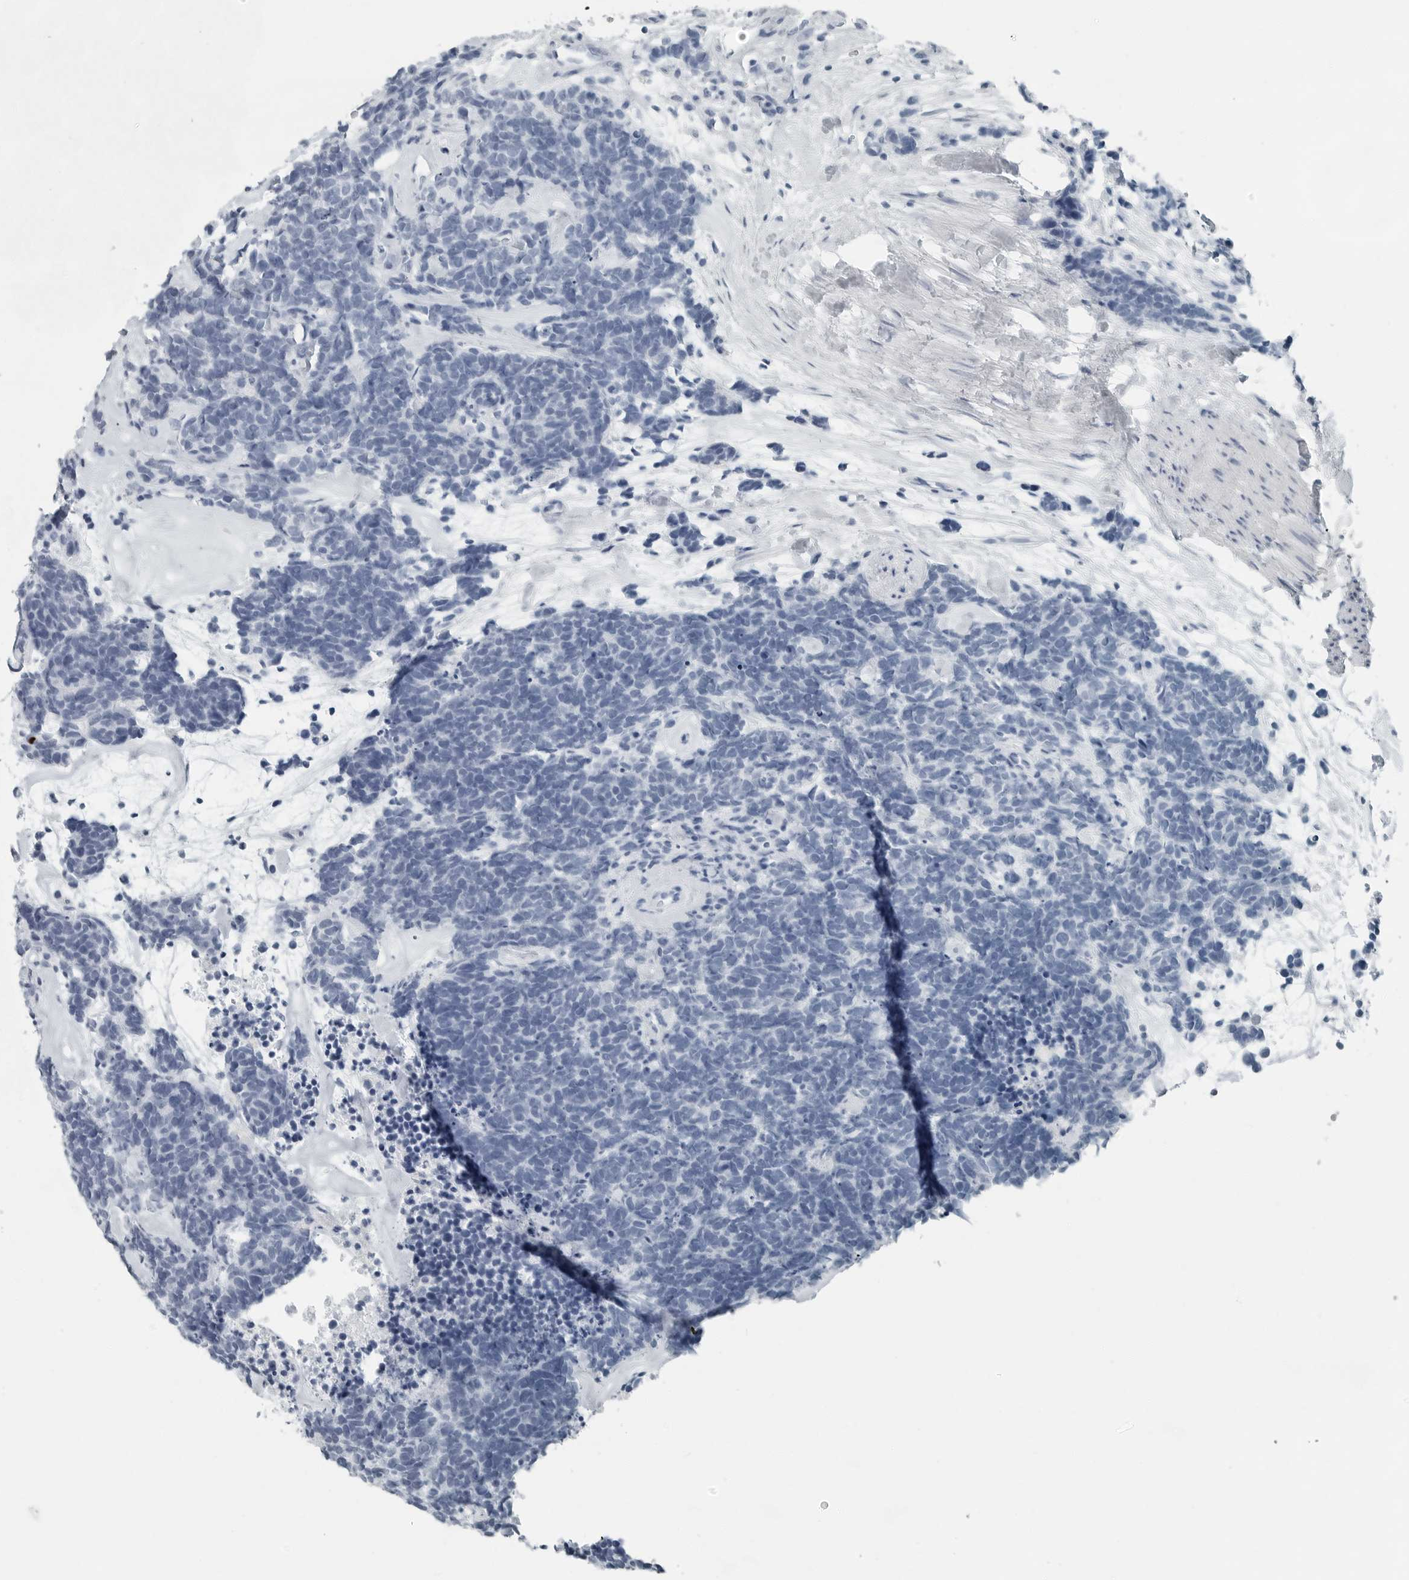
{"staining": {"intensity": "negative", "quantity": "none", "location": "none"}, "tissue": "carcinoid", "cell_type": "Tumor cells", "image_type": "cancer", "snomed": [{"axis": "morphology", "description": "Carcinoma, NOS"}, {"axis": "morphology", "description": "Carcinoid, malignant, NOS"}, {"axis": "topography", "description": "Urinary bladder"}], "caption": "Carcinoid was stained to show a protein in brown. There is no significant staining in tumor cells.", "gene": "FABP6", "patient": {"sex": "male", "age": 57}}